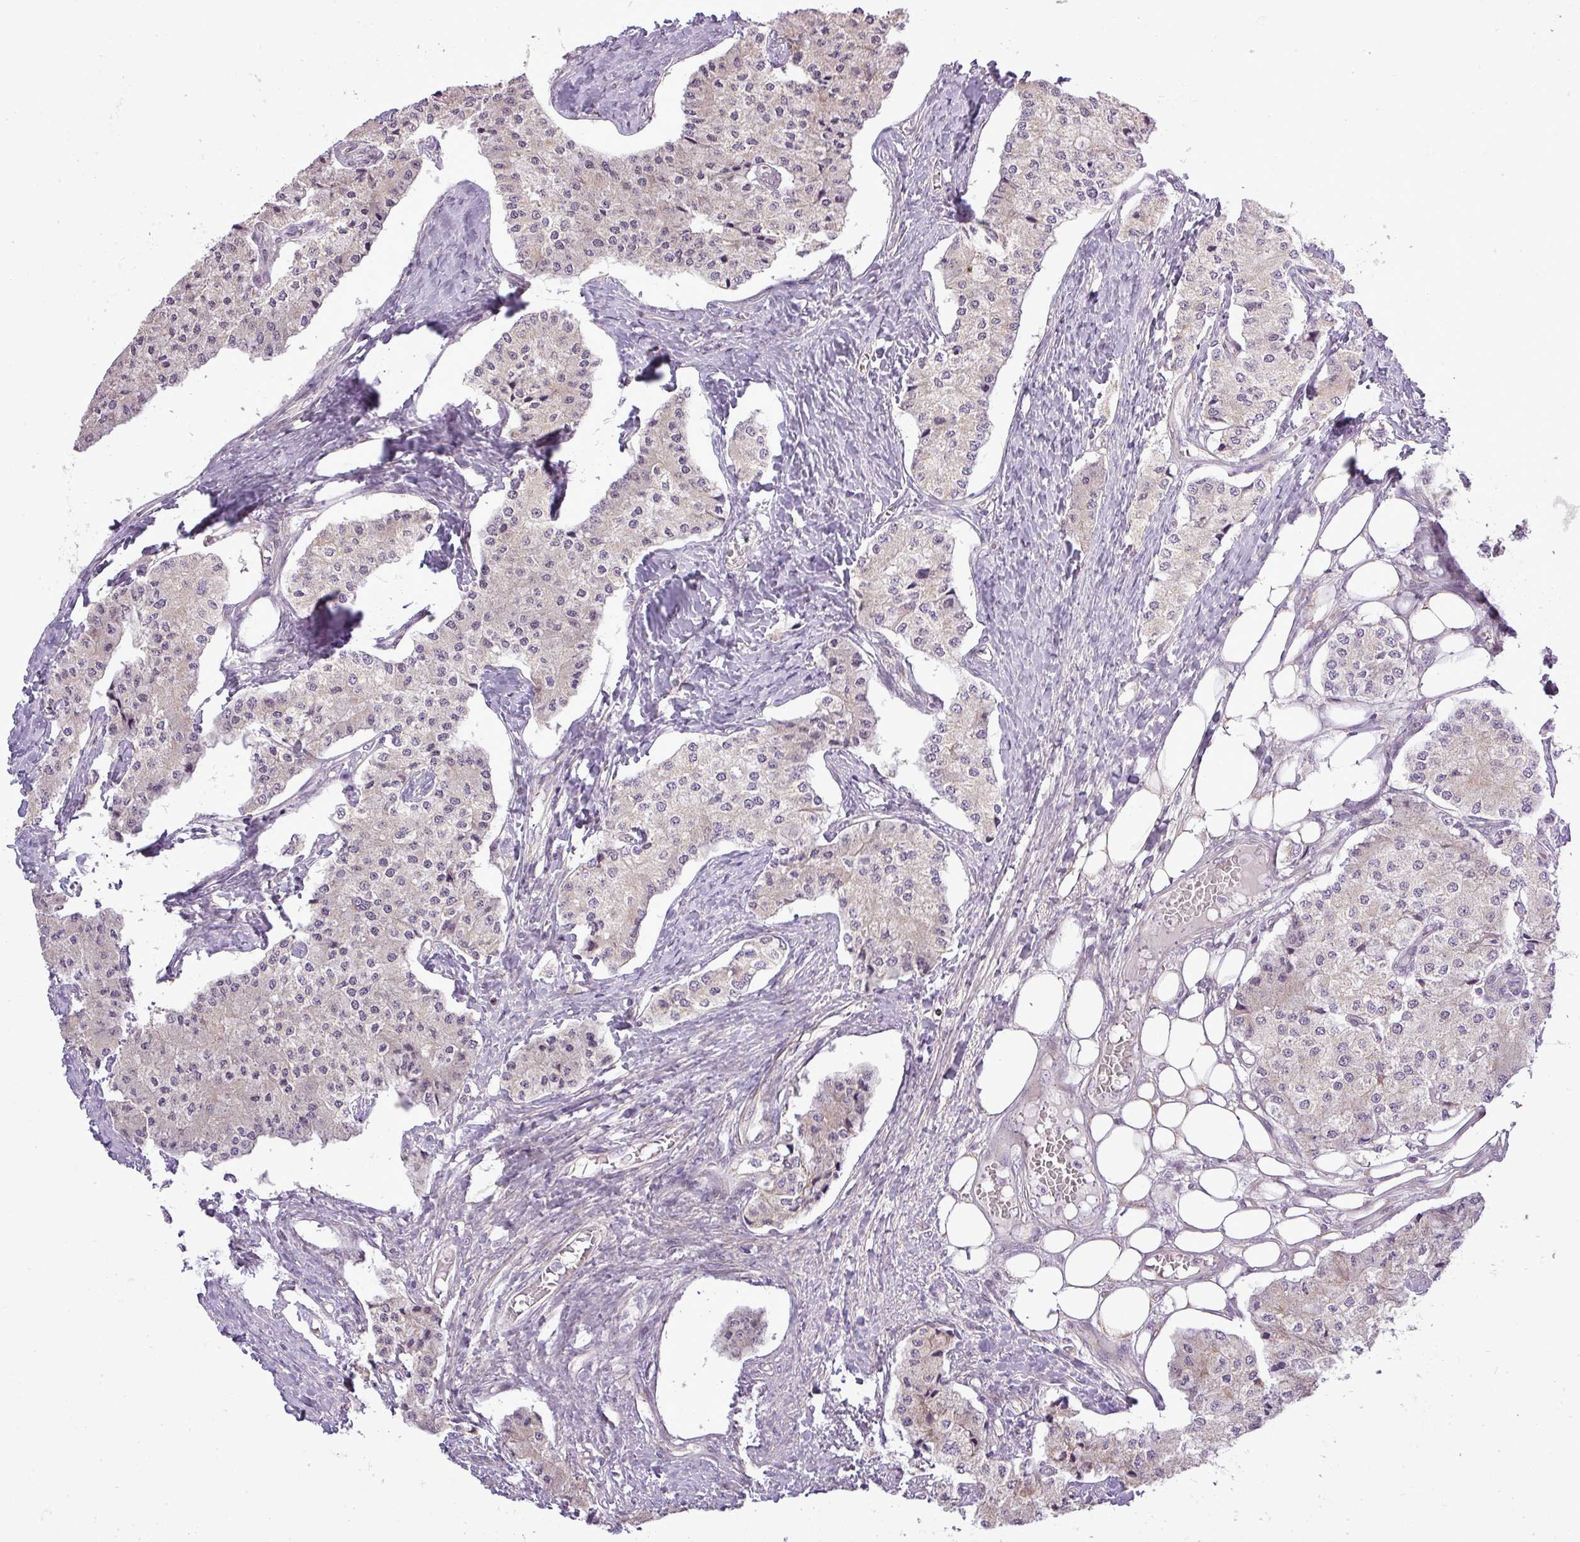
{"staining": {"intensity": "negative", "quantity": "none", "location": "none"}, "tissue": "carcinoid", "cell_type": "Tumor cells", "image_type": "cancer", "snomed": [{"axis": "morphology", "description": "Carcinoid, malignant, NOS"}, {"axis": "topography", "description": "Colon"}], "caption": "Immunohistochemical staining of human carcinoid demonstrates no significant staining in tumor cells. (DAB immunohistochemistry visualized using brightfield microscopy, high magnification).", "gene": "ZDHHC1", "patient": {"sex": "female", "age": 52}}